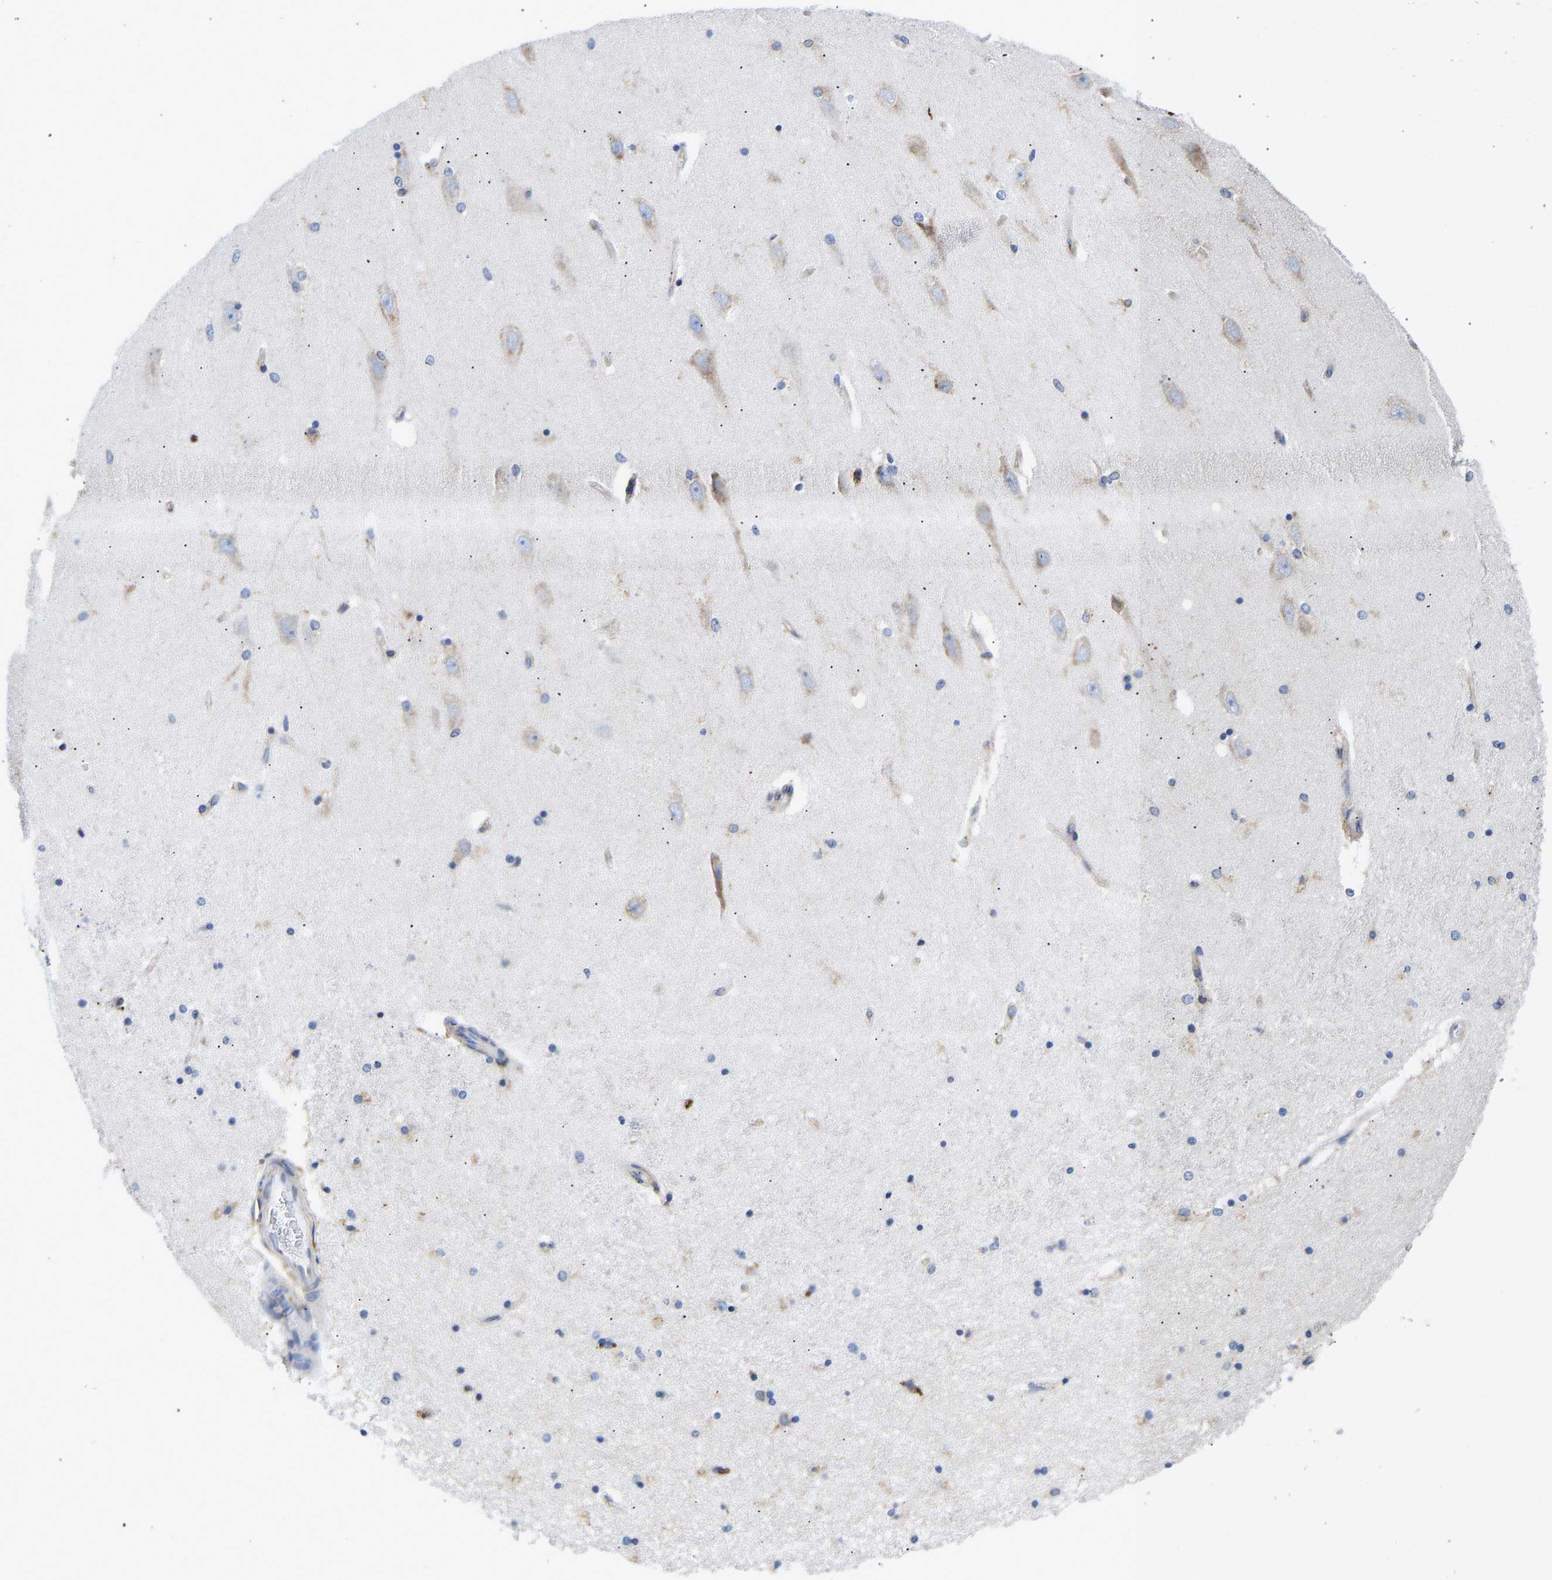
{"staining": {"intensity": "moderate", "quantity": "<25%", "location": "cytoplasmic/membranous"}, "tissue": "hippocampus", "cell_type": "Glial cells", "image_type": "normal", "snomed": [{"axis": "morphology", "description": "Normal tissue, NOS"}, {"axis": "topography", "description": "Hippocampus"}], "caption": "Brown immunohistochemical staining in benign hippocampus exhibits moderate cytoplasmic/membranous positivity in approximately <25% of glial cells. Nuclei are stained in blue.", "gene": "P4HB", "patient": {"sex": "female", "age": 54}}